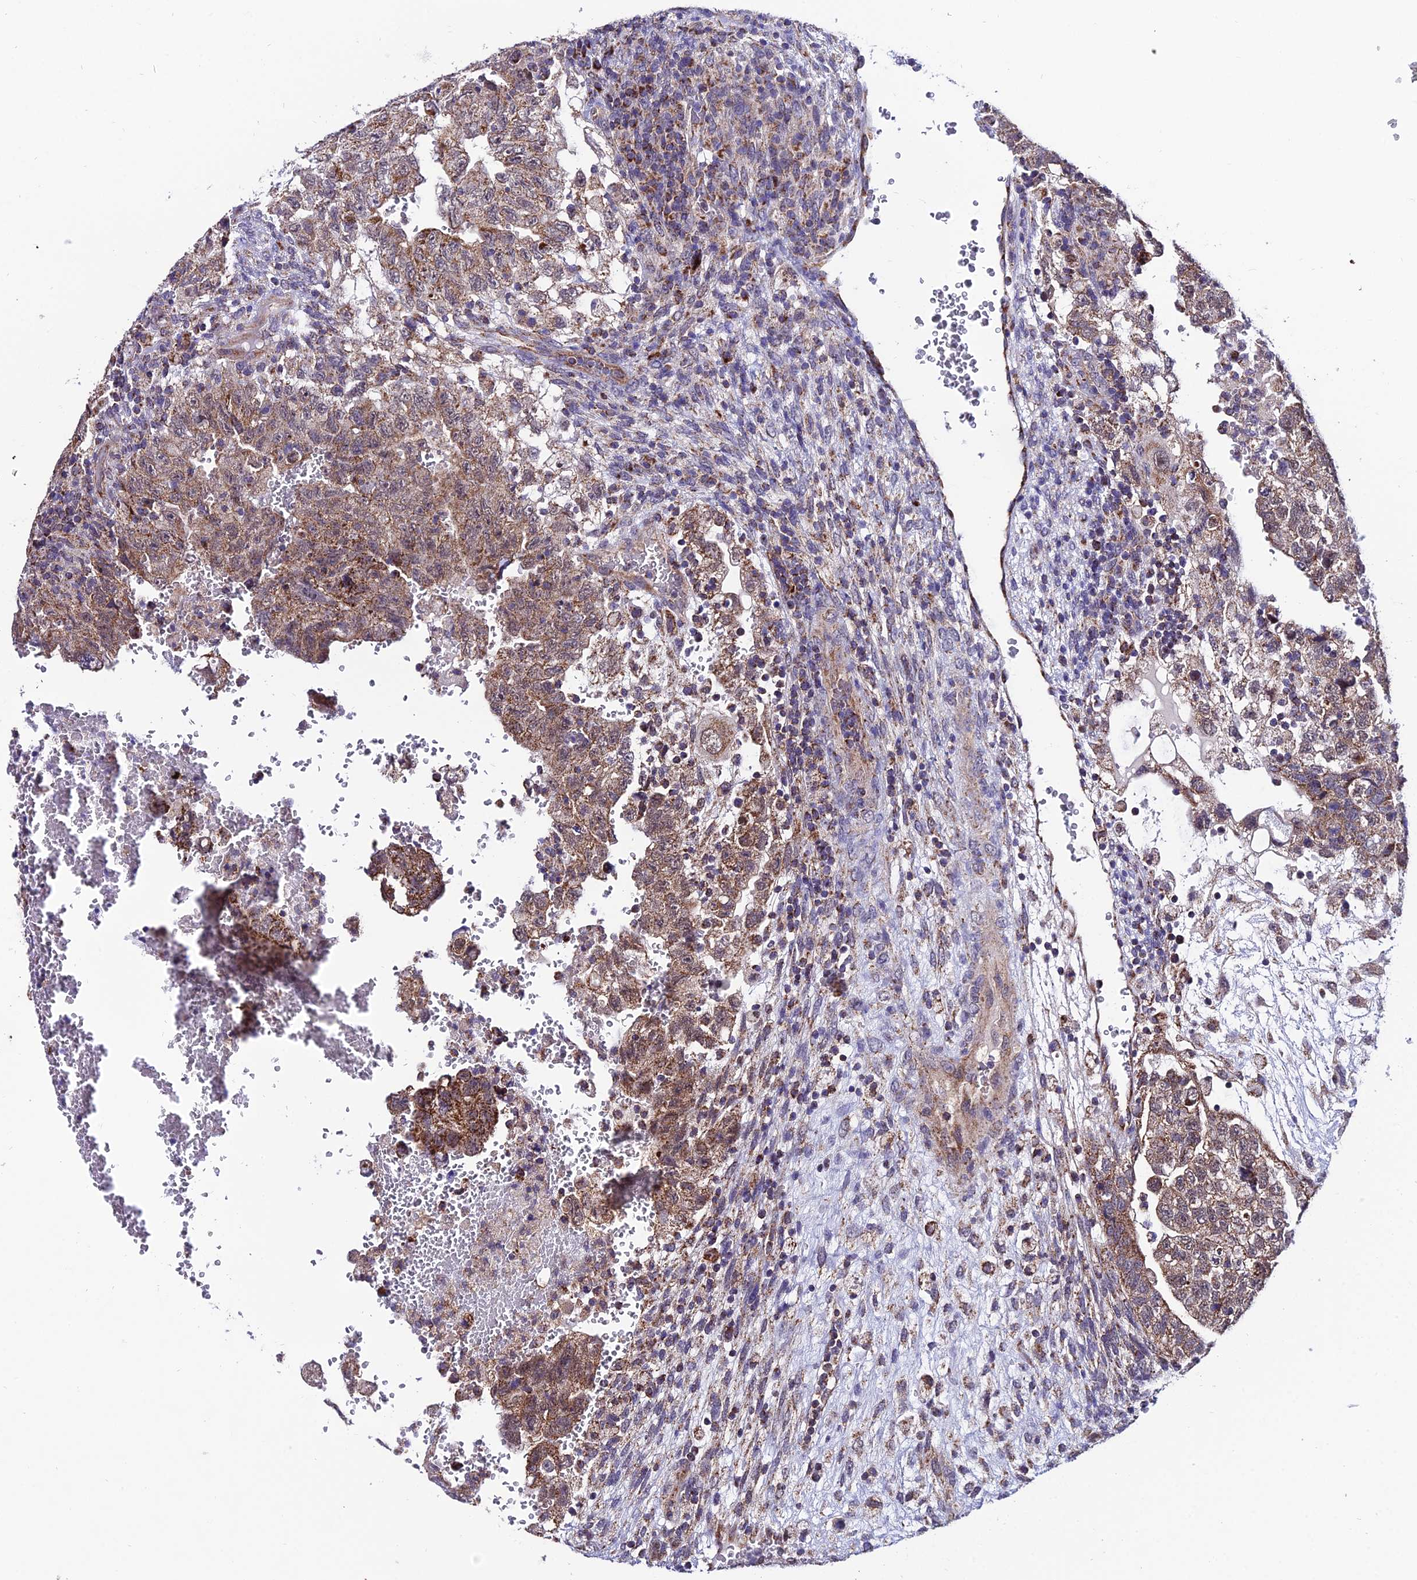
{"staining": {"intensity": "moderate", "quantity": ">75%", "location": "cytoplasmic/membranous"}, "tissue": "testis cancer", "cell_type": "Tumor cells", "image_type": "cancer", "snomed": [{"axis": "morphology", "description": "Carcinoma, Embryonal, NOS"}, {"axis": "topography", "description": "Testis"}], "caption": "Tumor cells show moderate cytoplasmic/membranous staining in about >75% of cells in testis cancer.", "gene": "PSMD2", "patient": {"sex": "male", "age": 36}}